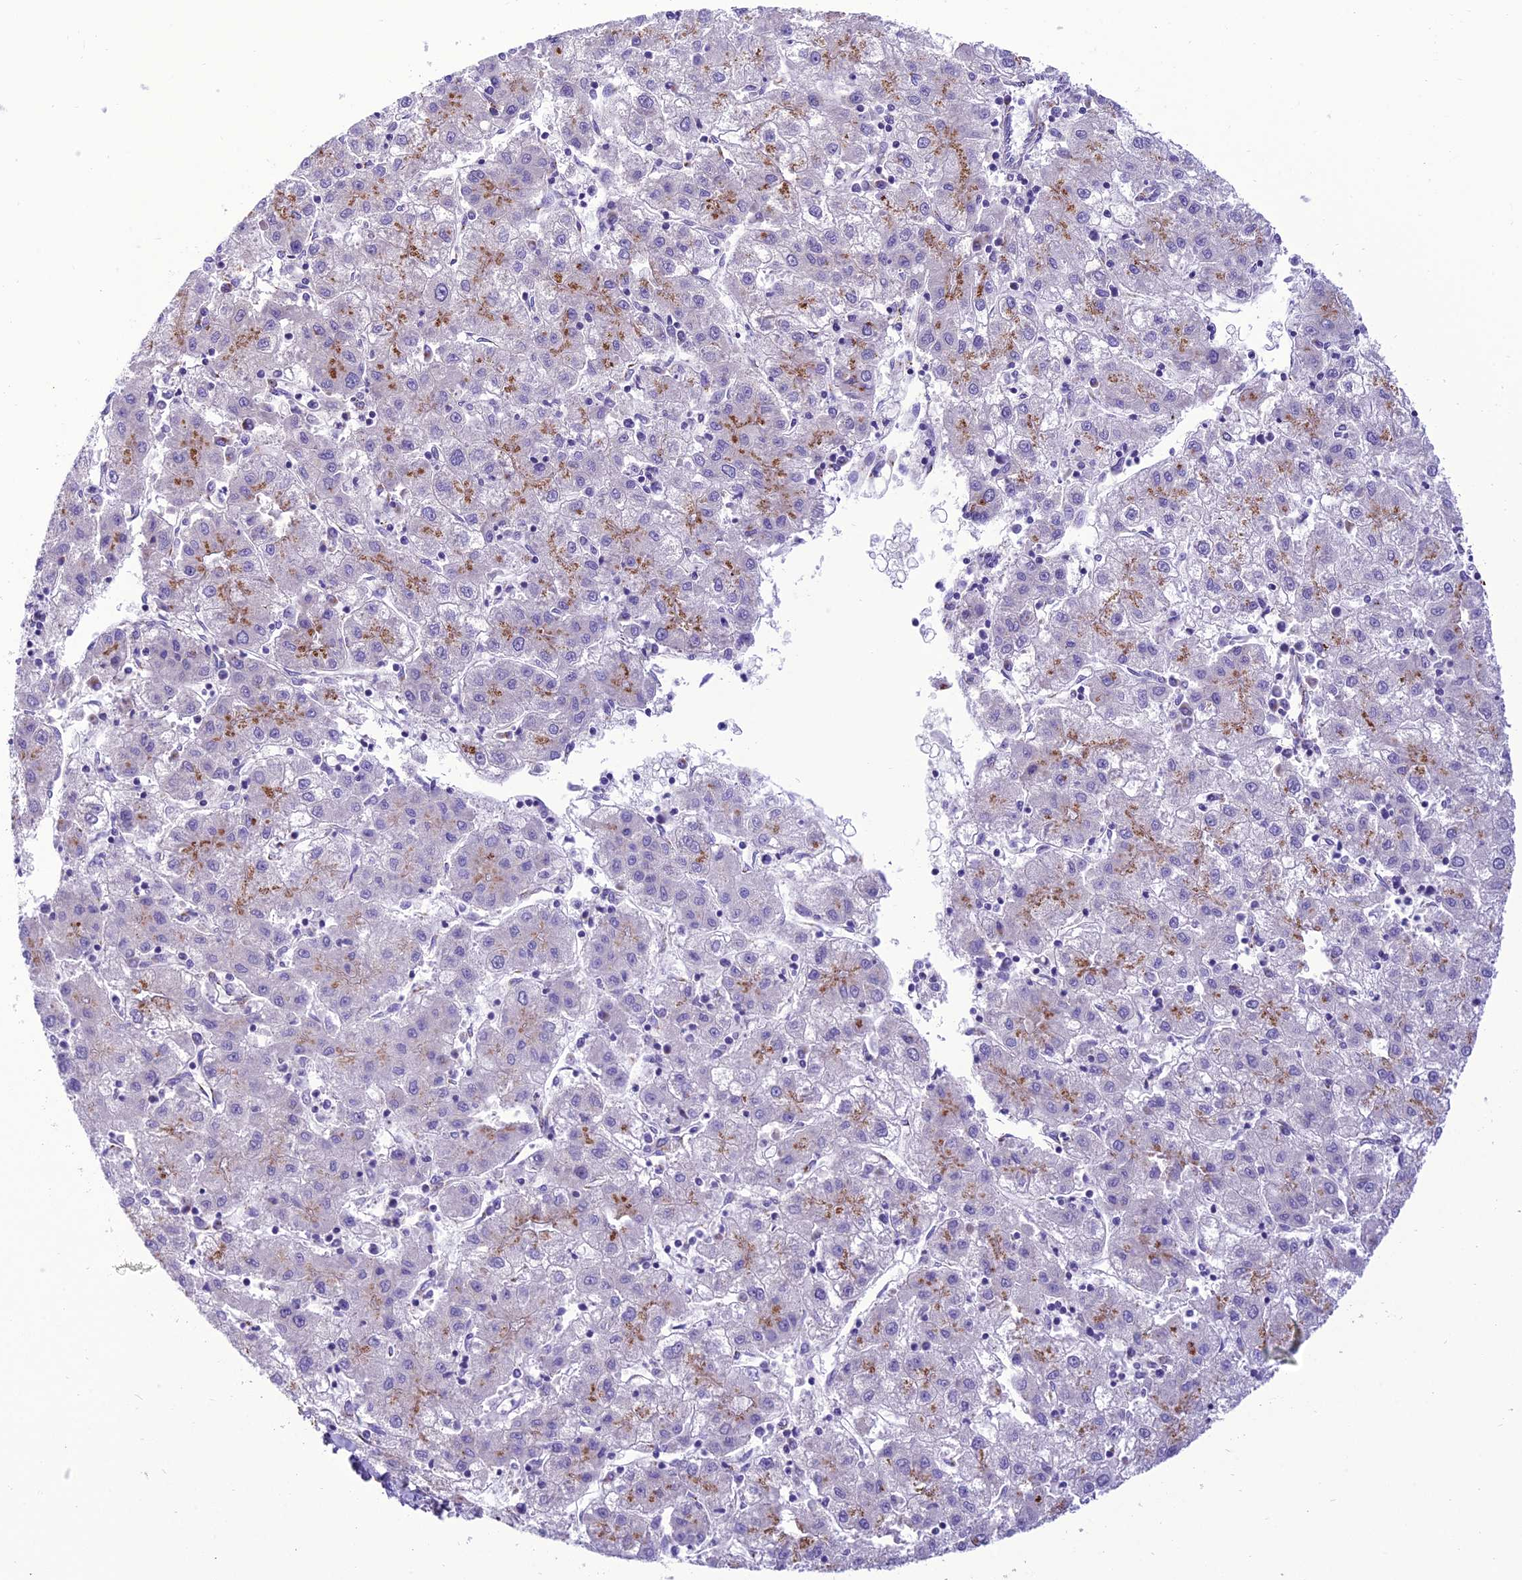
{"staining": {"intensity": "moderate", "quantity": "<25%", "location": "cytoplasmic/membranous"}, "tissue": "liver cancer", "cell_type": "Tumor cells", "image_type": "cancer", "snomed": [{"axis": "morphology", "description": "Carcinoma, Hepatocellular, NOS"}, {"axis": "topography", "description": "Liver"}], "caption": "Liver hepatocellular carcinoma stained with immunohistochemistry shows moderate cytoplasmic/membranous positivity in about <25% of tumor cells.", "gene": "GOLM2", "patient": {"sex": "male", "age": 72}}